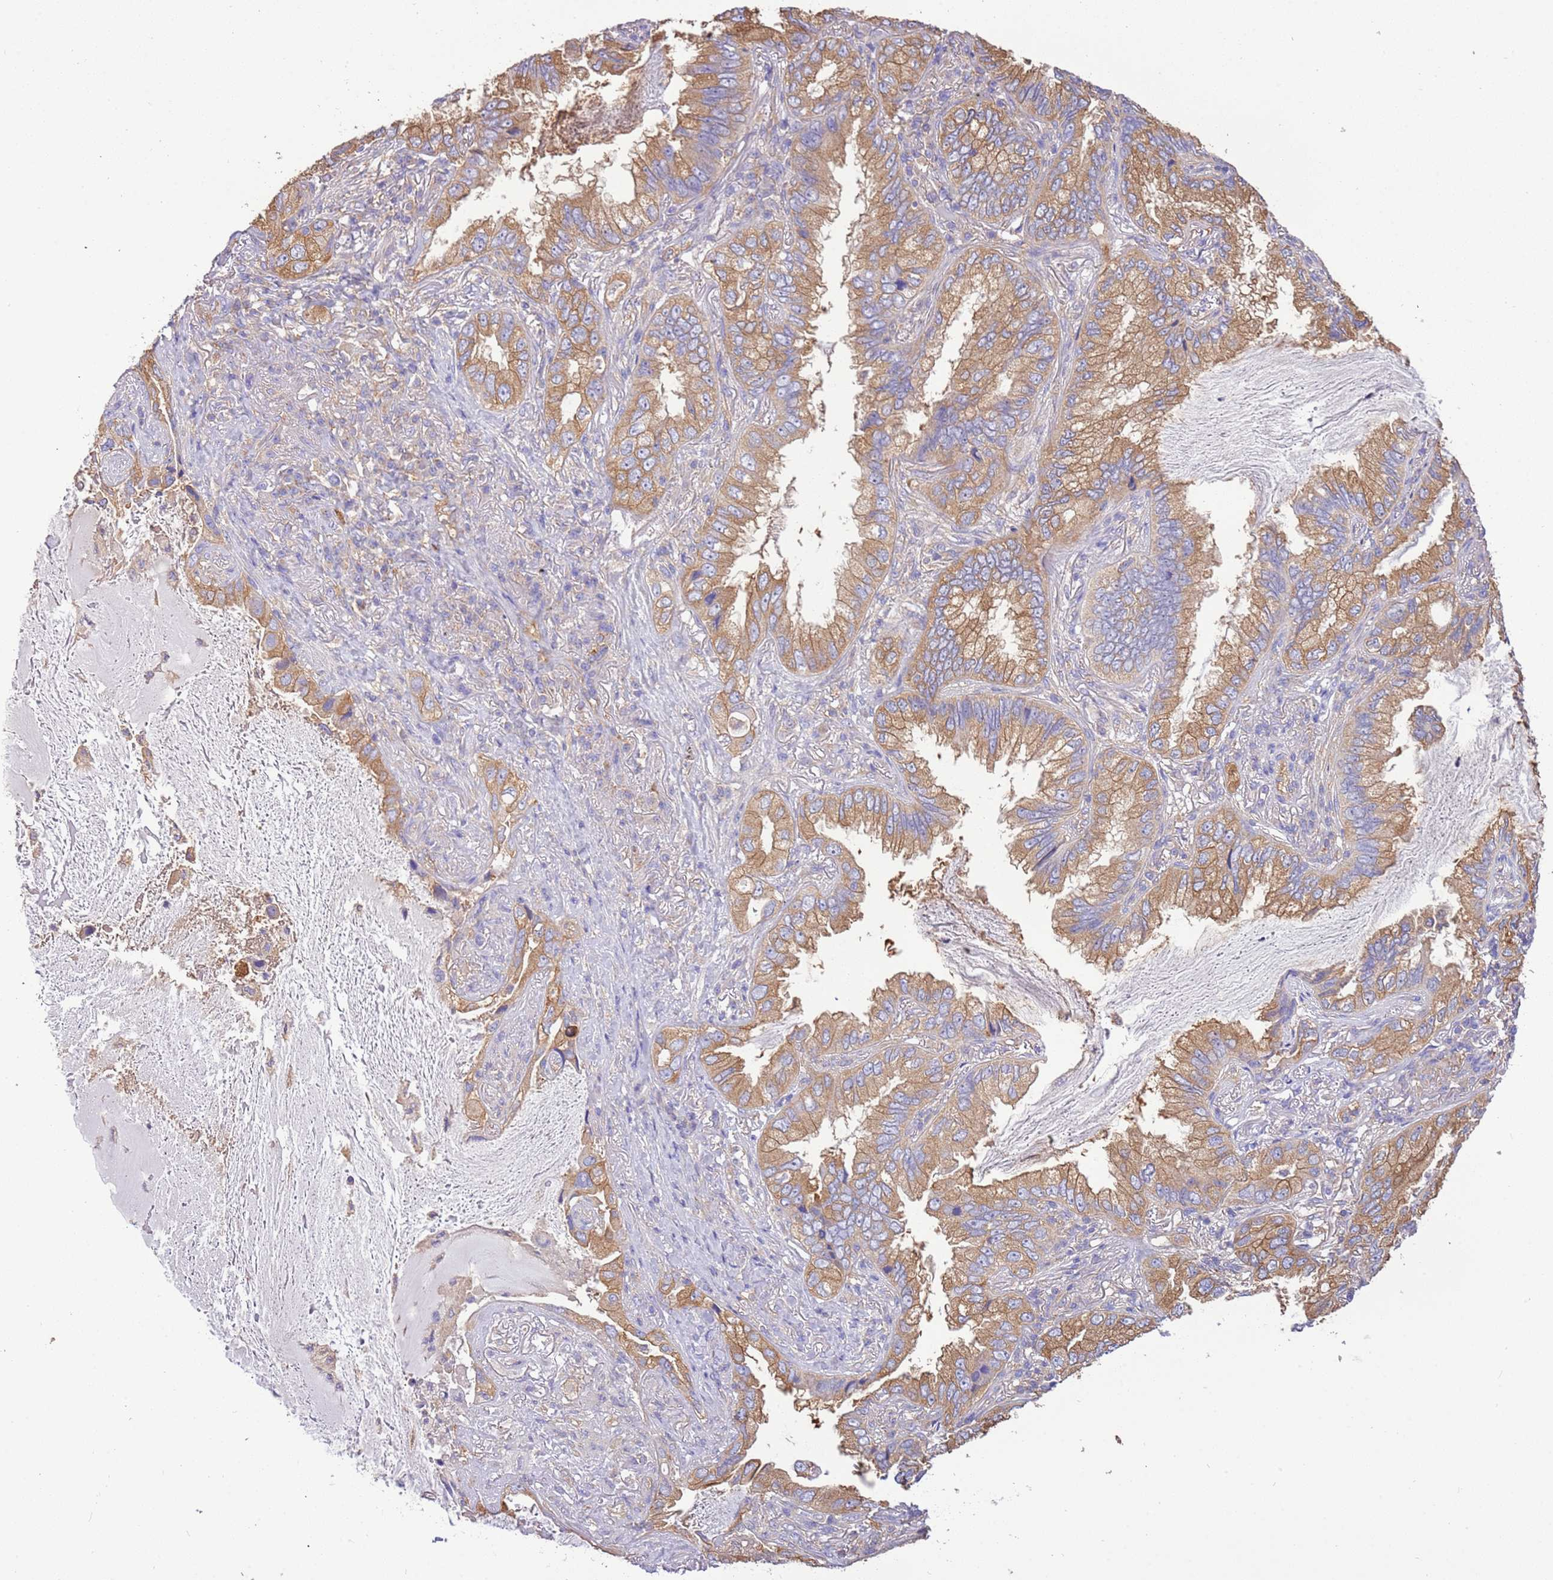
{"staining": {"intensity": "moderate", "quantity": ">75%", "location": "cytoplasmic/membranous"}, "tissue": "lung cancer", "cell_type": "Tumor cells", "image_type": "cancer", "snomed": [{"axis": "morphology", "description": "Adenocarcinoma, NOS"}, {"axis": "topography", "description": "Lung"}], "caption": "High-magnification brightfield microscopy of lung adenocarcinoma stained with DAB (3,3'-diaminobenzidine) (brown) and counterstained with hematoxylin (blue). tumor cells exhibit moderate cytoplasmic/membranous staining is identified in approximately>75% of cells.", "gene": "NAALADL1", "patient": {"sex": "female", "age": 69}}